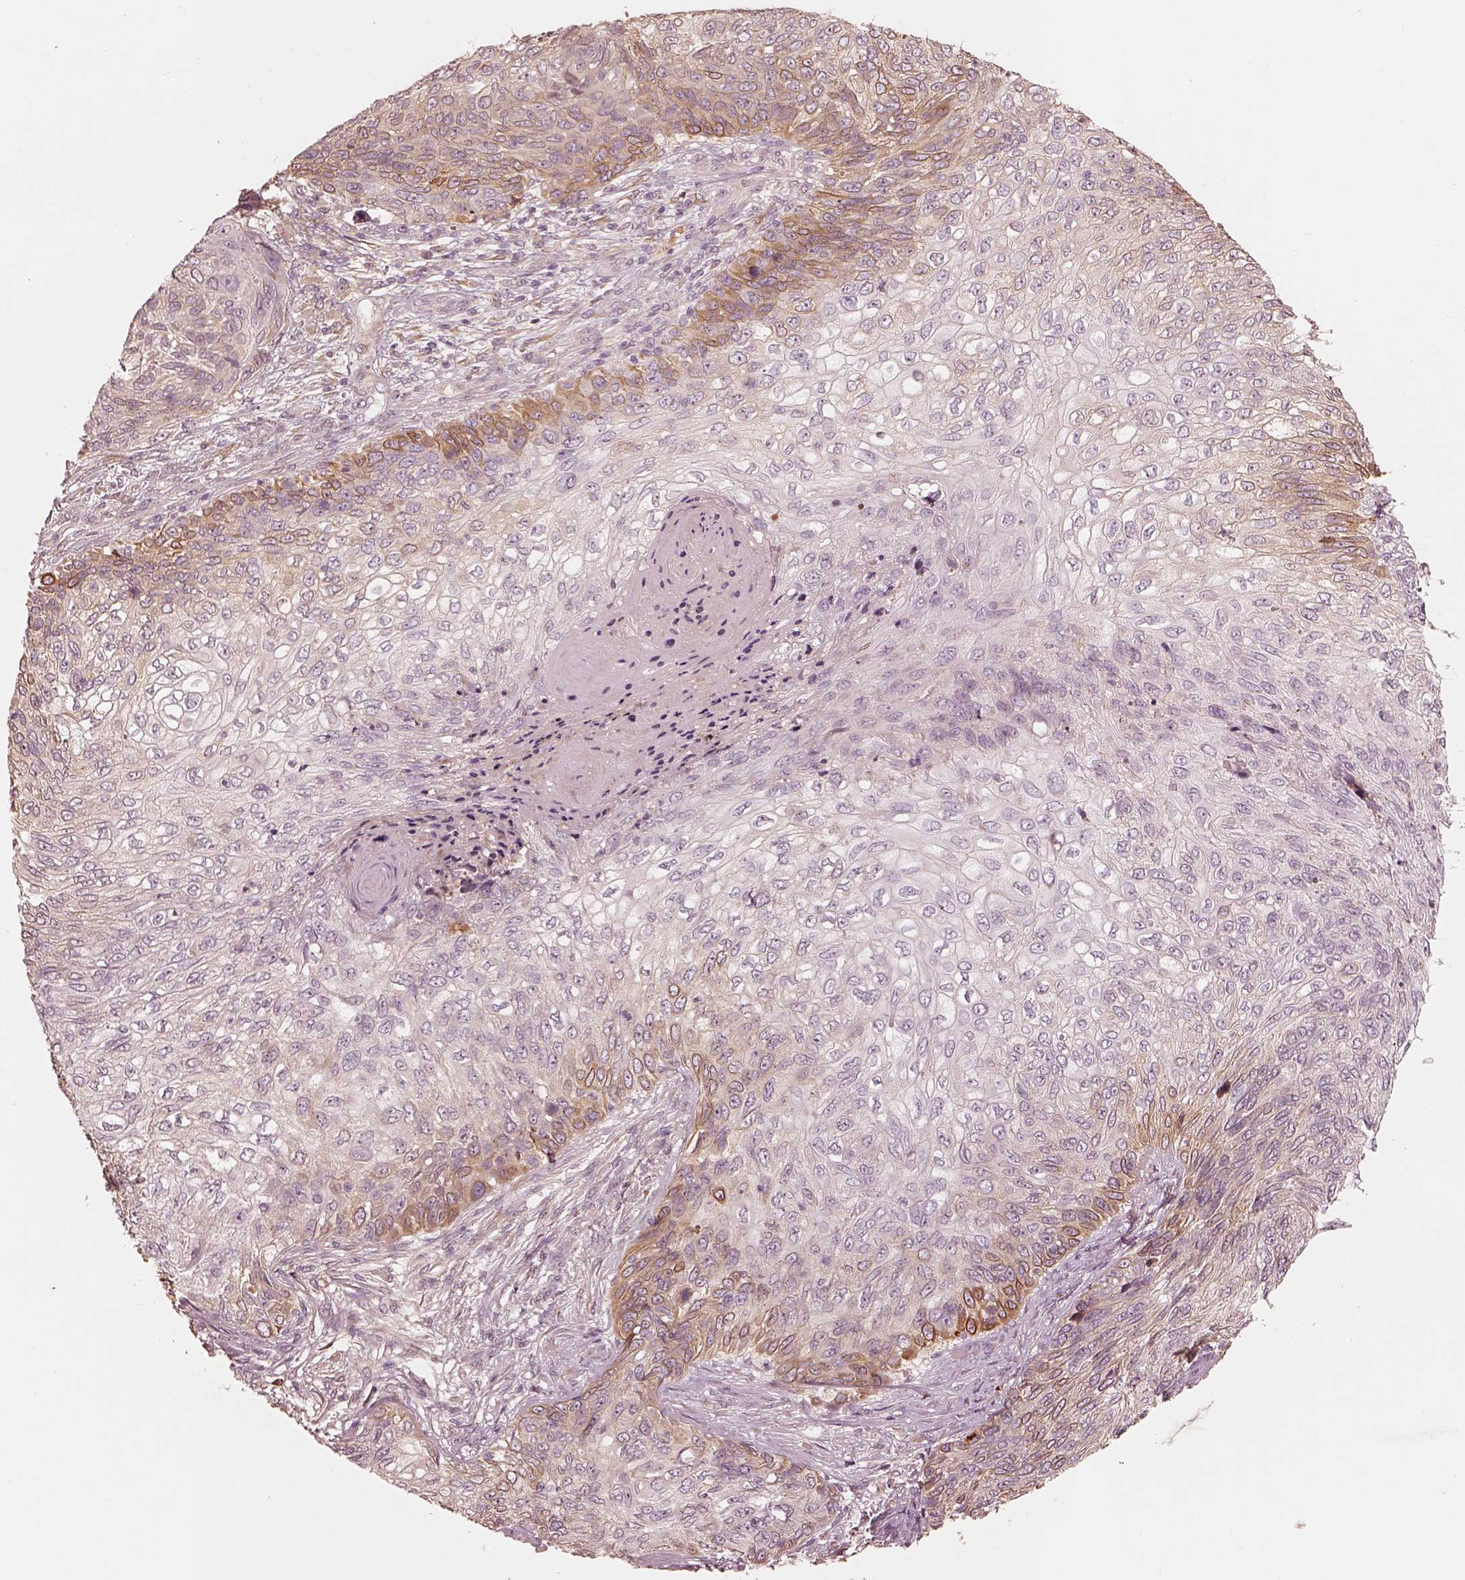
{"staining": {"intensity": "moderate", "quantity": "<25%", "location": "cytoplasmic/membranous"}, "tissue": "skin cancer", "cell_type": "Tumor cells", "image_type": "cancer", "snomed": [{"axis": "morphology", "description": "Squamous cell carcinoma, NOS"}, {"axis": "topography", "description": "Skin"}], "caption": "DAB immunohistochemical staining of squamous cell carcinoma (skin) shows moderate cytoplasmic/membranous protein expression in approximately <25% of tumor cells. Nuclei are stained in blue.", "gene": "WLS", "patient": {"sex": "male", "age": 92}}